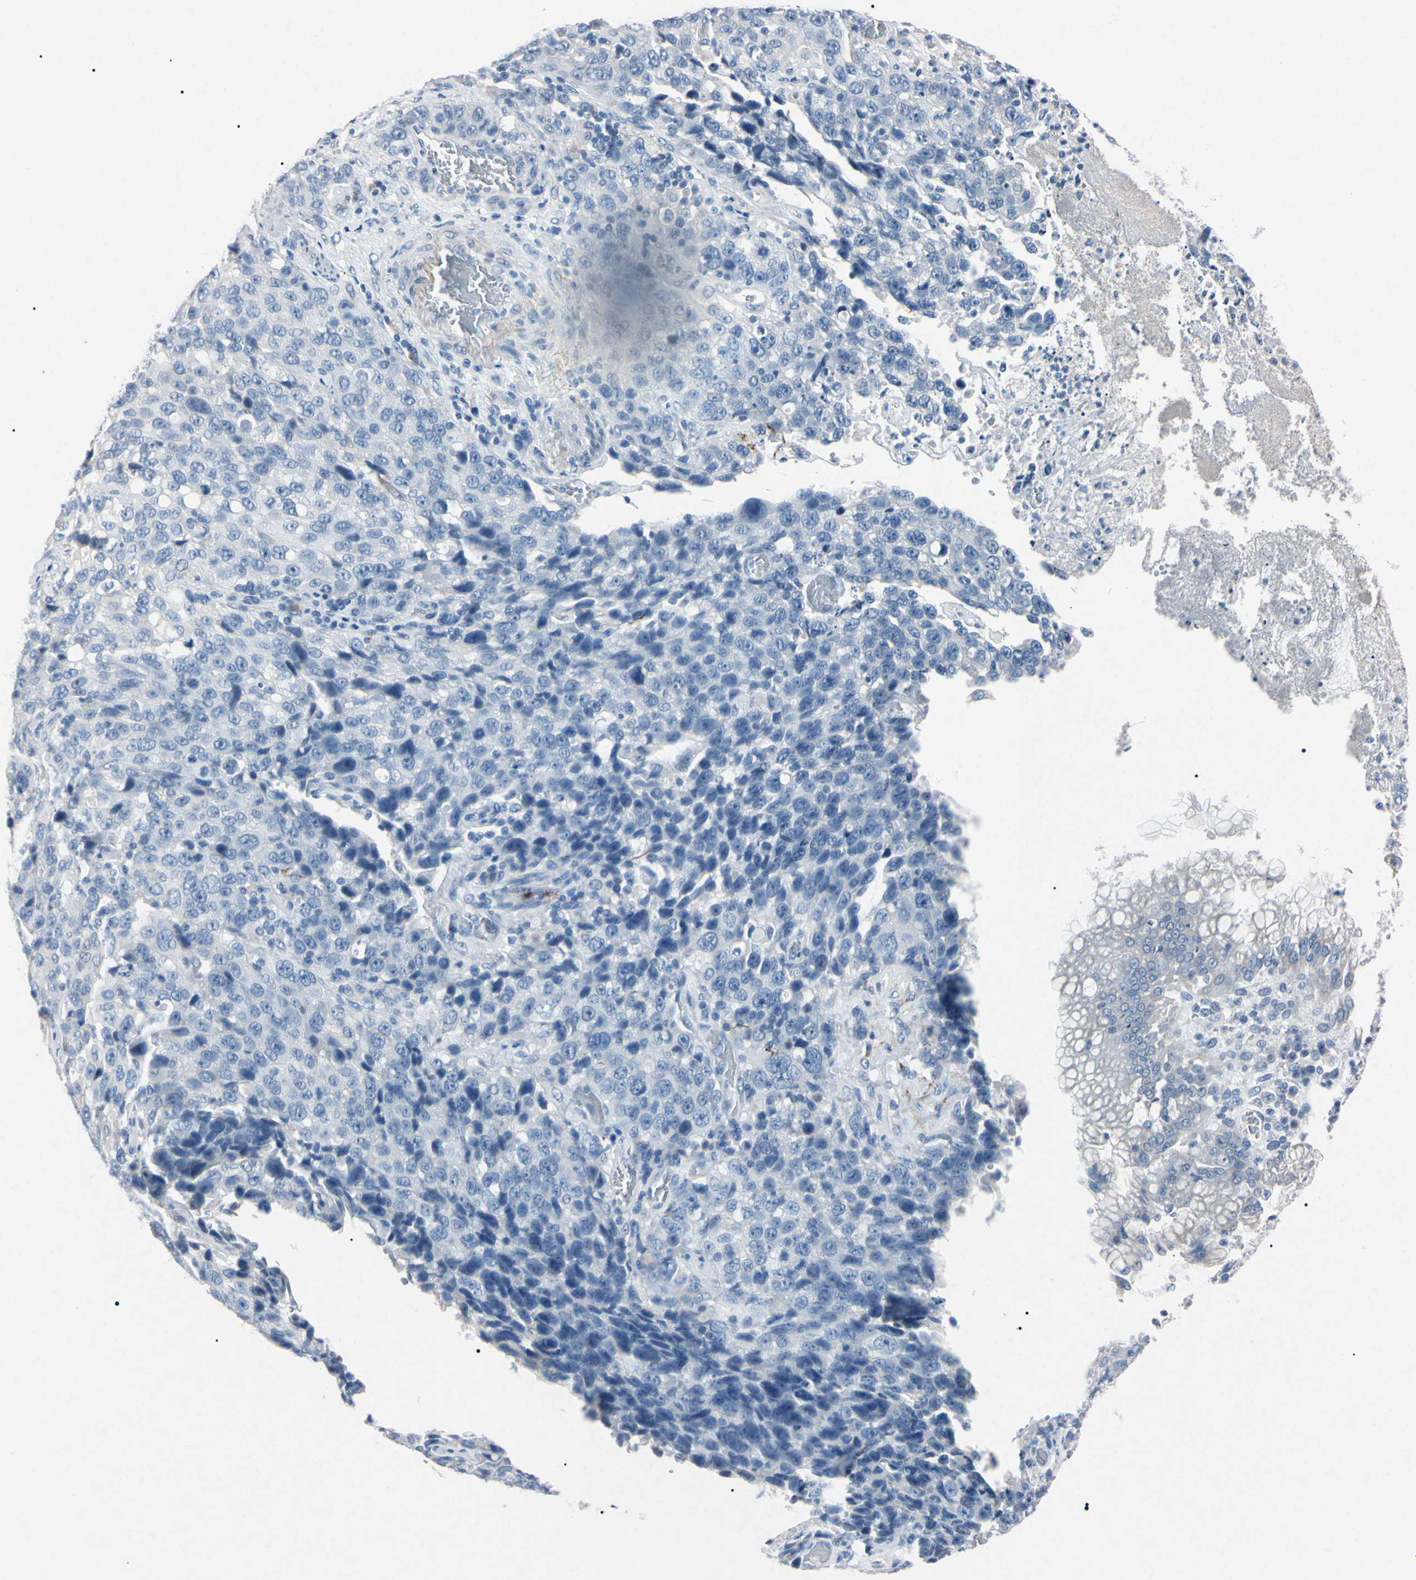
{"staining": {"intensity": "negative", "quantity": "none", "location": "none"}, "tissue": "stomach cancer", "cell_type": "Tumor cells", "image_type": "cancer", "snomed": [{"axis": "morphology", "description": "Normal tissue, NOS"}, {"axis": "morphology", "description": "Adenocarcinoma, NOS"}, {"axis": "topography", "description": "Stomach"}], "caption": "The image demonstrates no staining of tumor cells in adenocarcinoma (stomach).", "gene": "ELN", "patient": {"sex": "male", "age": 48}}